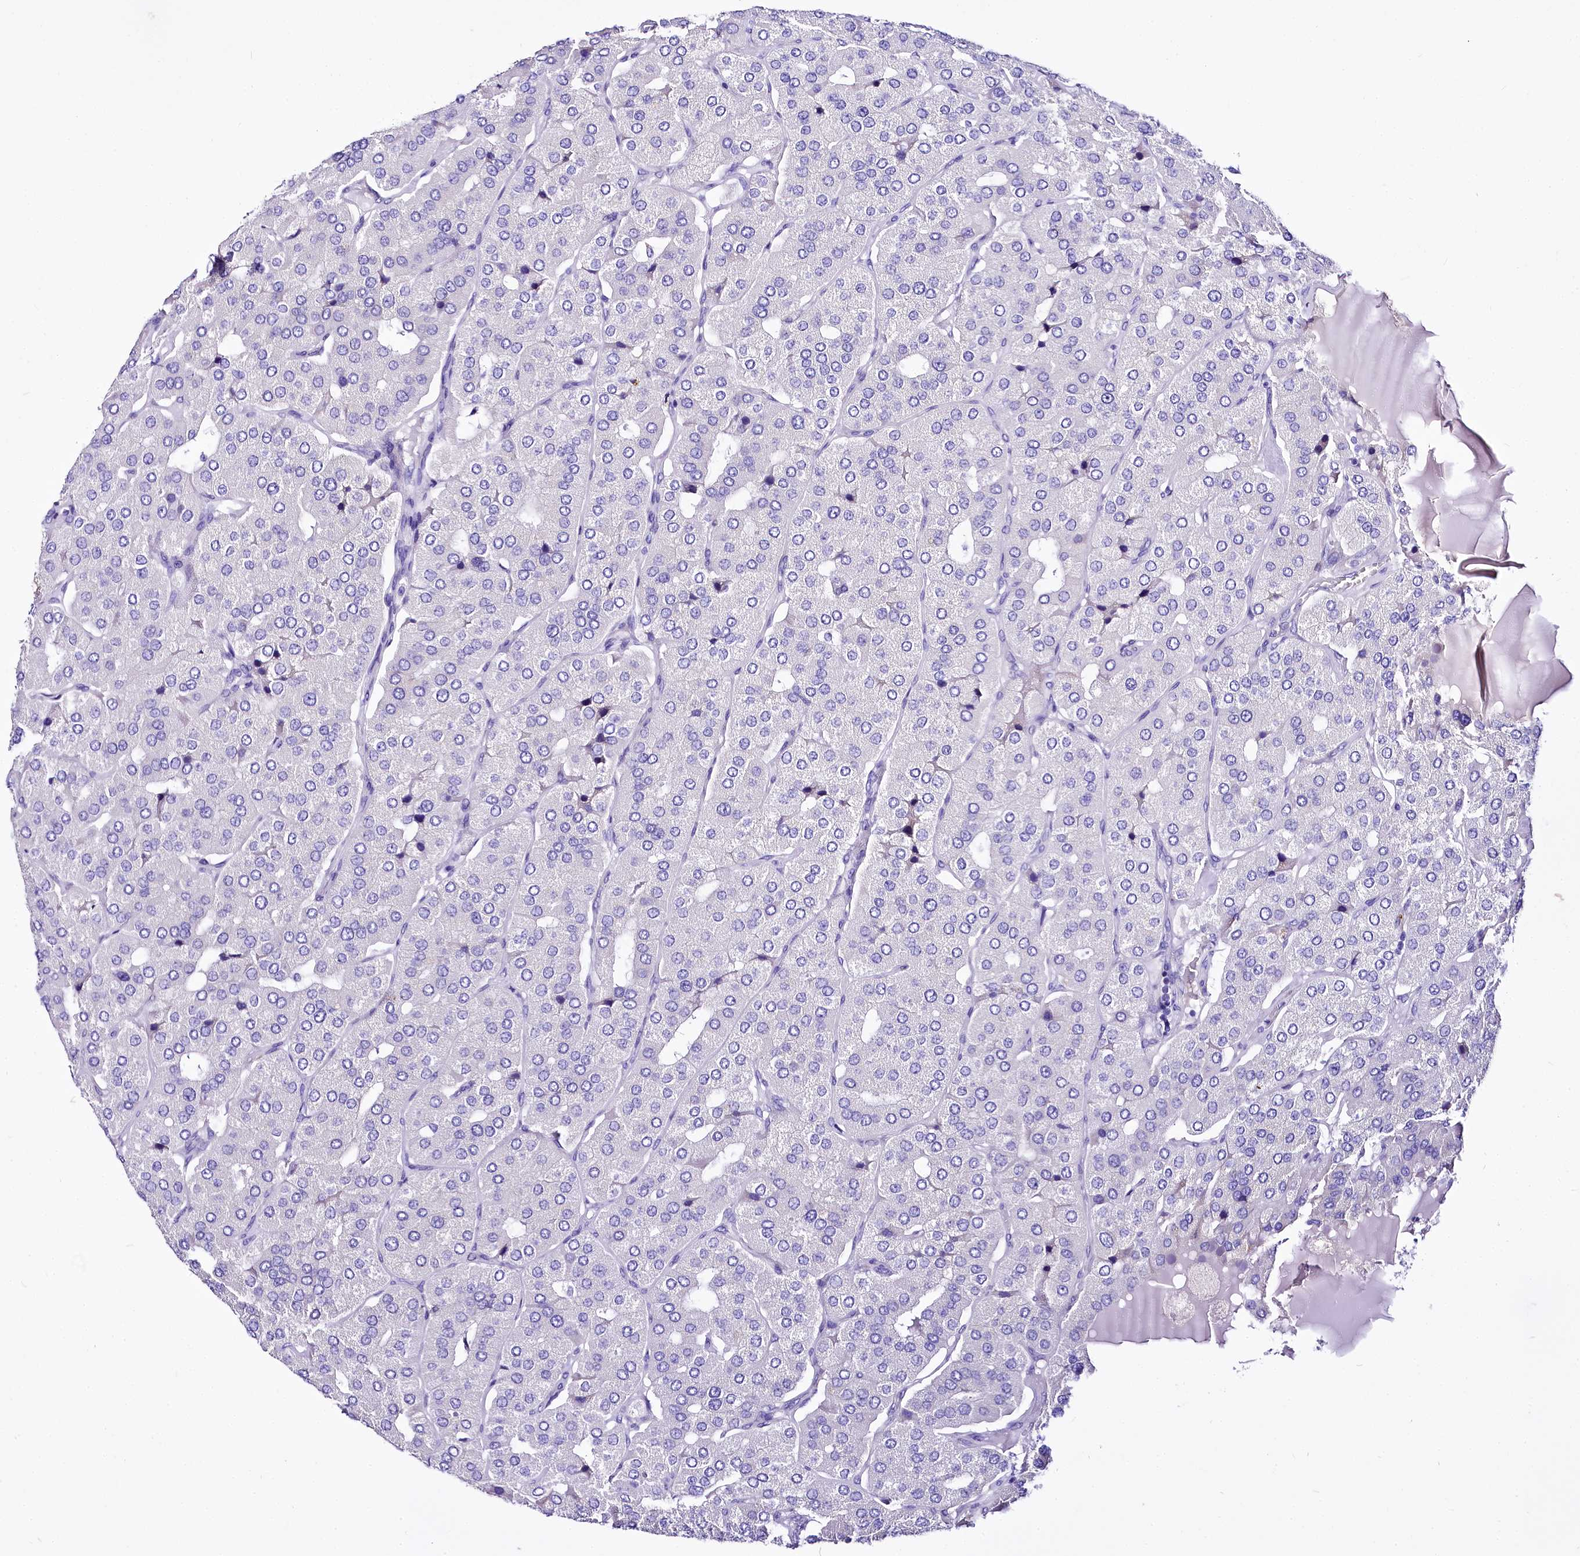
{"staining": {"intensity": "negative", "quantity": "none", "location": "none"}, "tissue": "parathyroid gland", "cell_type": "Glandular cells", "image_type": "normal", "snomed": [{"axis": "morphology", "description": "Normal tissue, NOS"}, {"axis": "morphology", "description": "Adenoma, NOS"}, {"axis": "topography", "description": "Parathyroid gland"}], "caption": "IHC image of normal parathyroid gland stained for a protein (brown), which reveals no staining in glandular cells.", "gene": "A2ML1", "patient": {"sex": "female", "age": 86}}